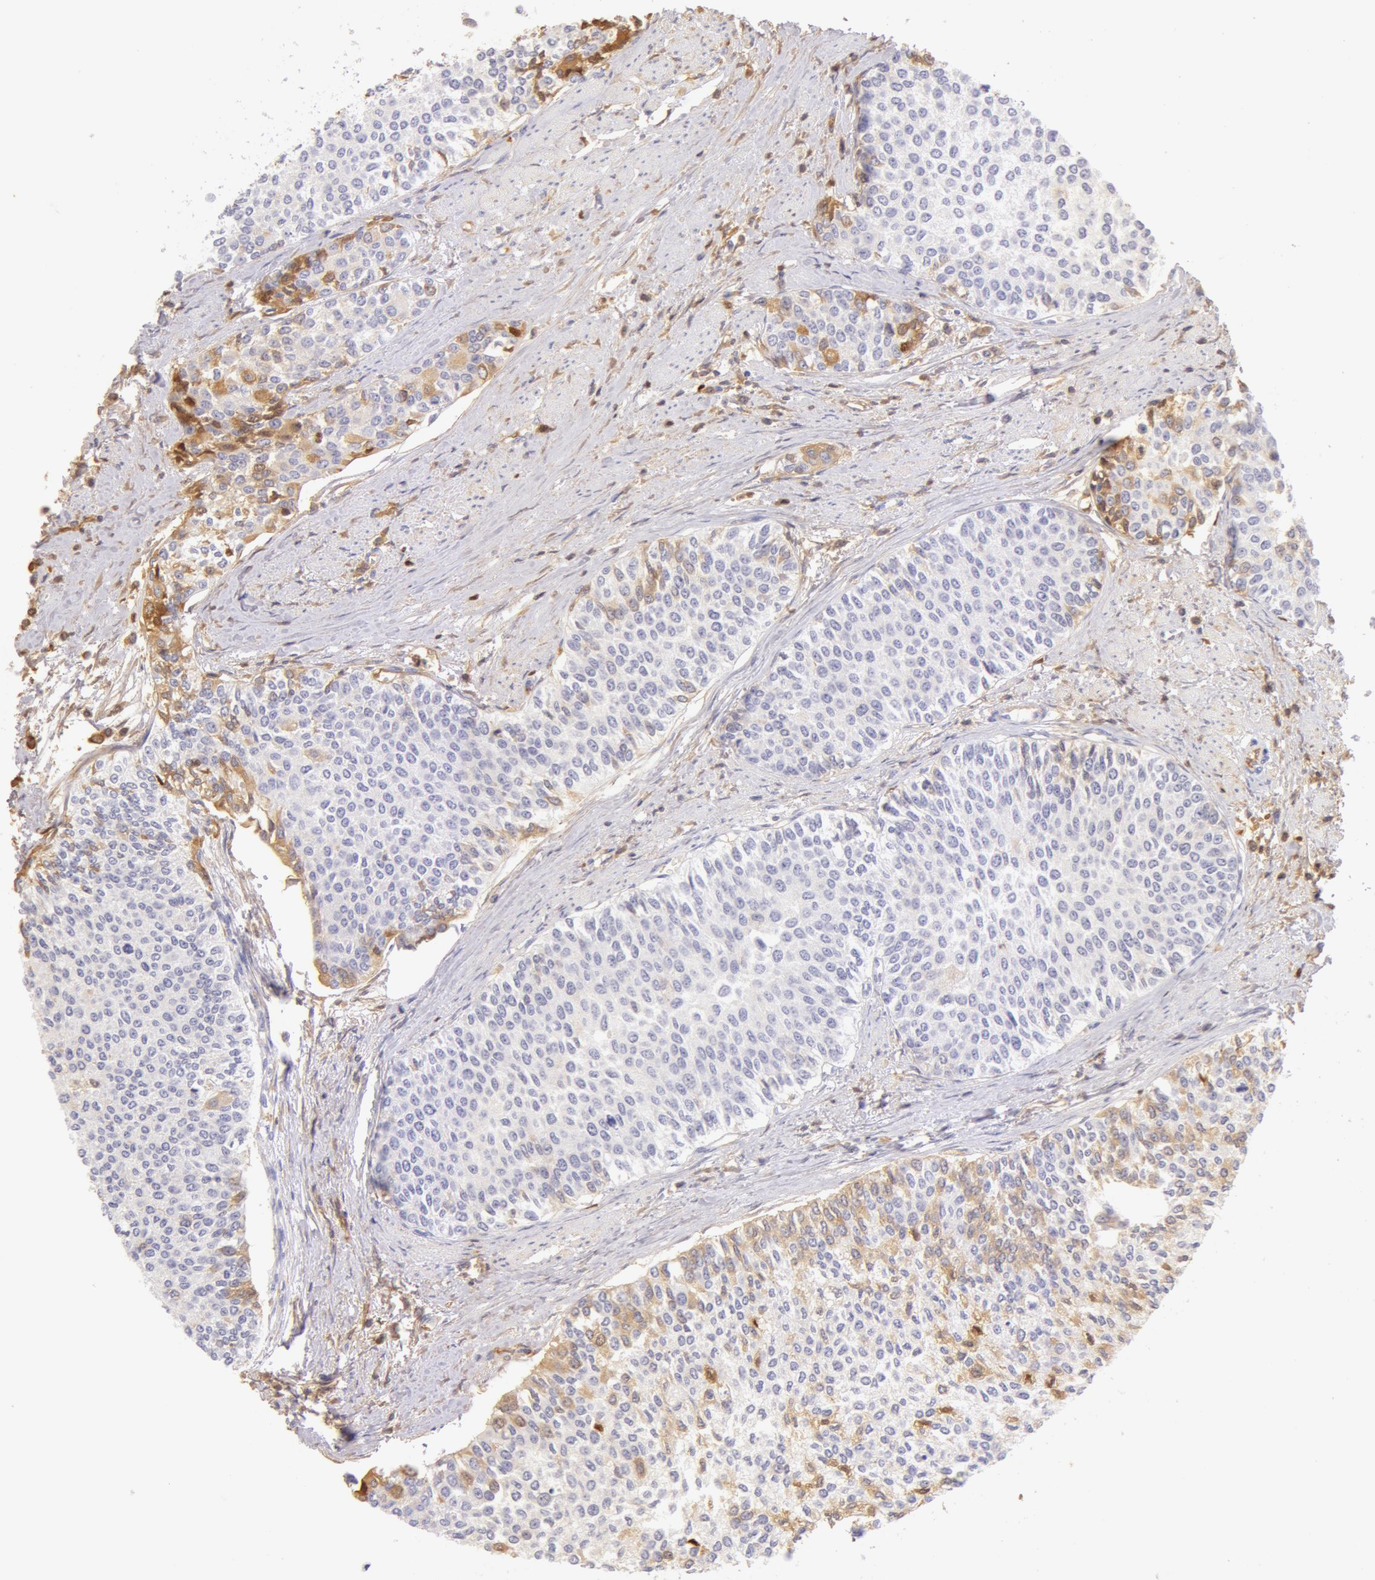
{"staining": {"intensity": "weak", "quantity": "<25%", "location": "cytoplasmic/membranous"}, "tissue": "urothelial cancer", "cell_type": "Tumor cells", "image_type": "cancer", "snomed": [{"axis": "morphology", "description": "Urothelial carcinoma, Low grade"}, {"axis": "topography", "description": "Urinary bladder"}], "caption": "Urothelial cancer stained for a protein using immunohistochemistry (IHC) shows no positivity tumor cells.", "gene": "AHSG", "patient": {"sex": "female", "age": 73}}